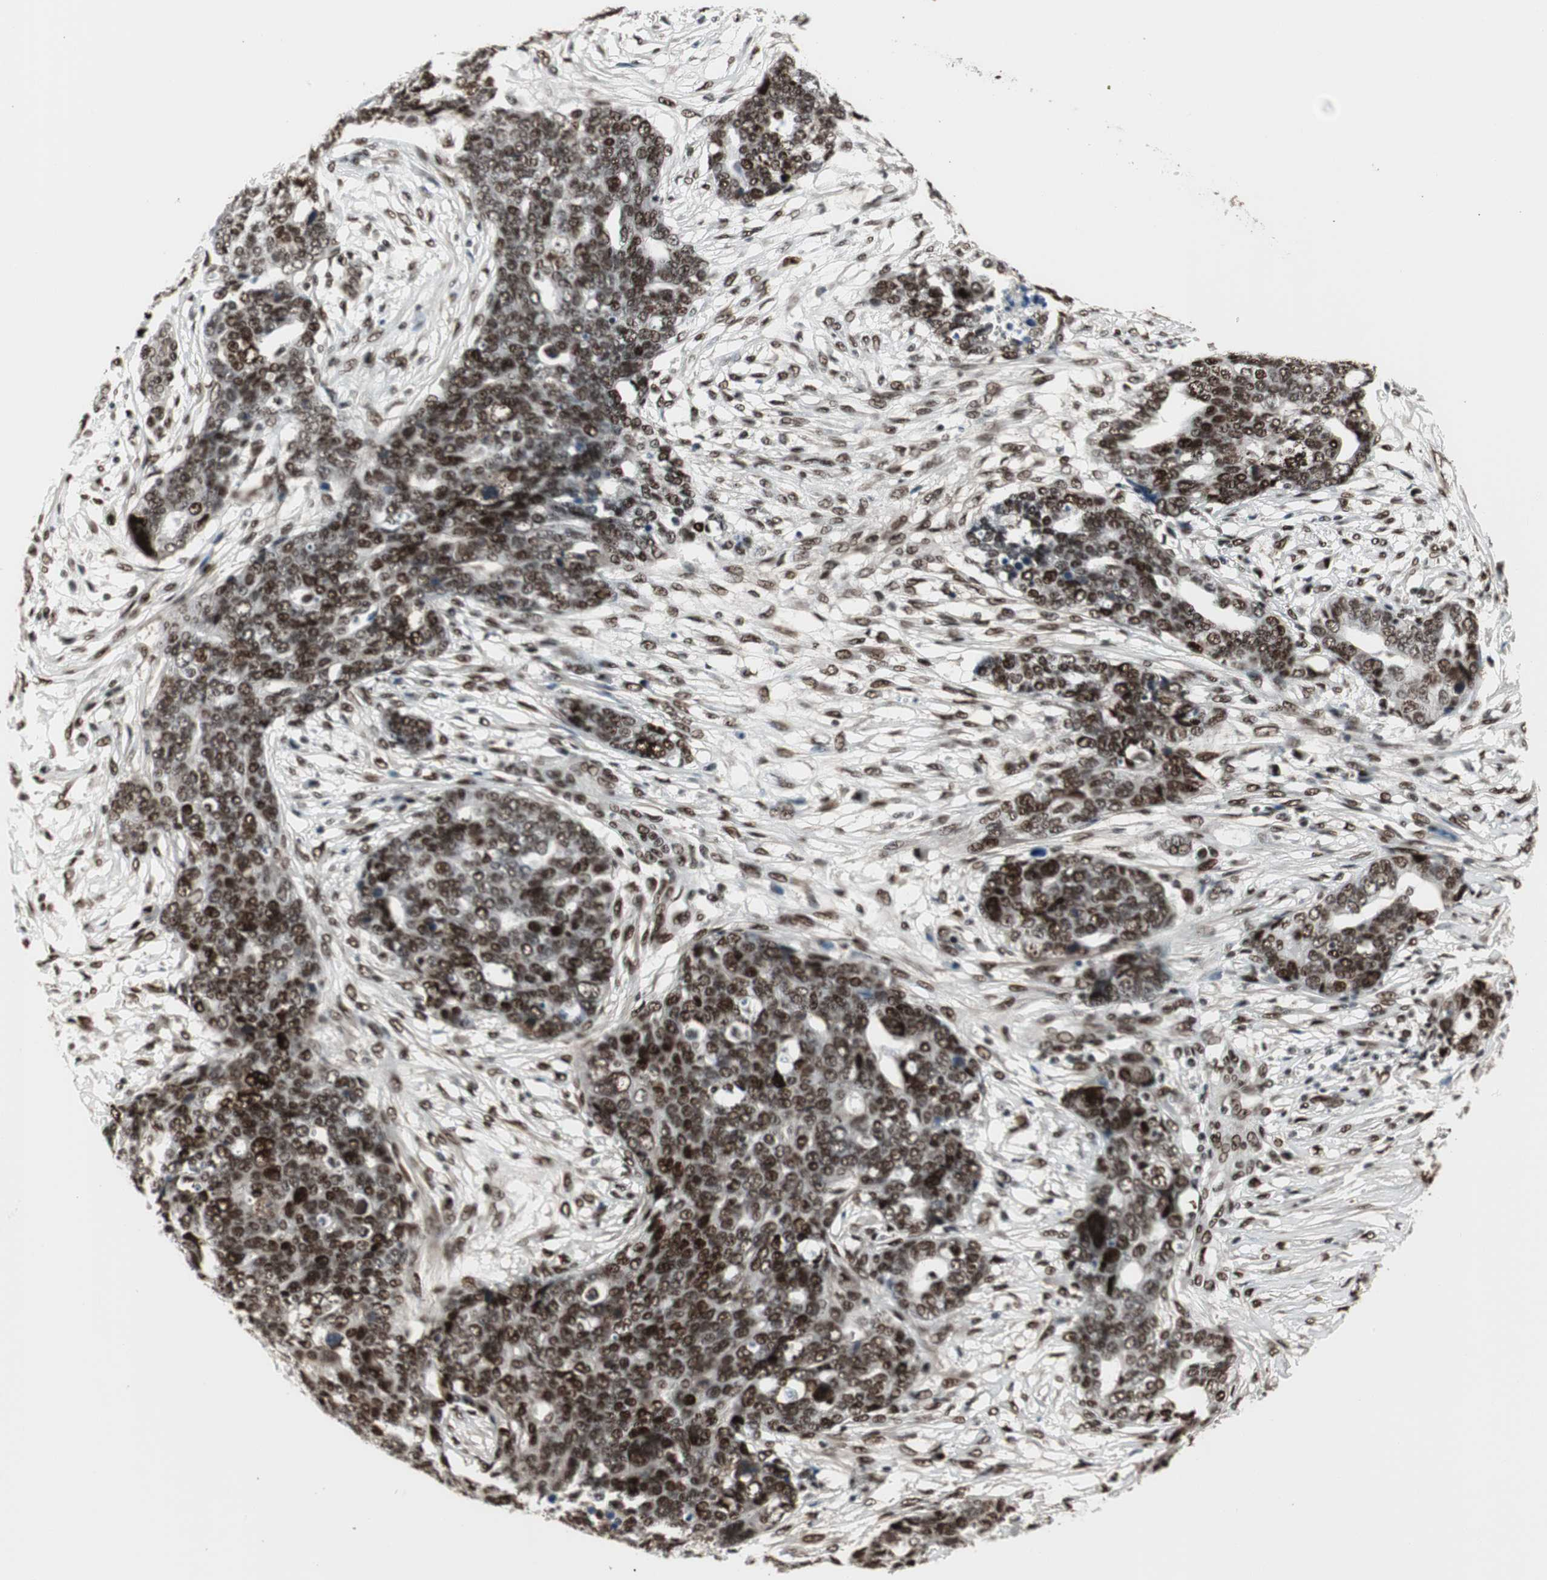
{"staining": {"intensity": "strong", "quantity": ">75%", "location": "nuclear"}, "tissue": "ovarian cancer", "cell_type": "Tumor cells", "image_type": "cancer", "snomed": [{"axis": "morphology", "description": "Normal tissue, NOS"}, {"axis": "morphology", "description": "Cystadenocarcinoma, serous, NOS"}, {"axis": "topography", "description": "Fallopian tube"}, {"axis": "topography", "description": "Ovary"}], "caption": "This is a micrograph of immunohistochemistry staining of ovarian cancer (serous cystadenocarcinoma), which shows strong positivity in the nuclear of tumor cells.", "gene": "HEXIM1", "patient": {"sex": "female", "age": 56}}